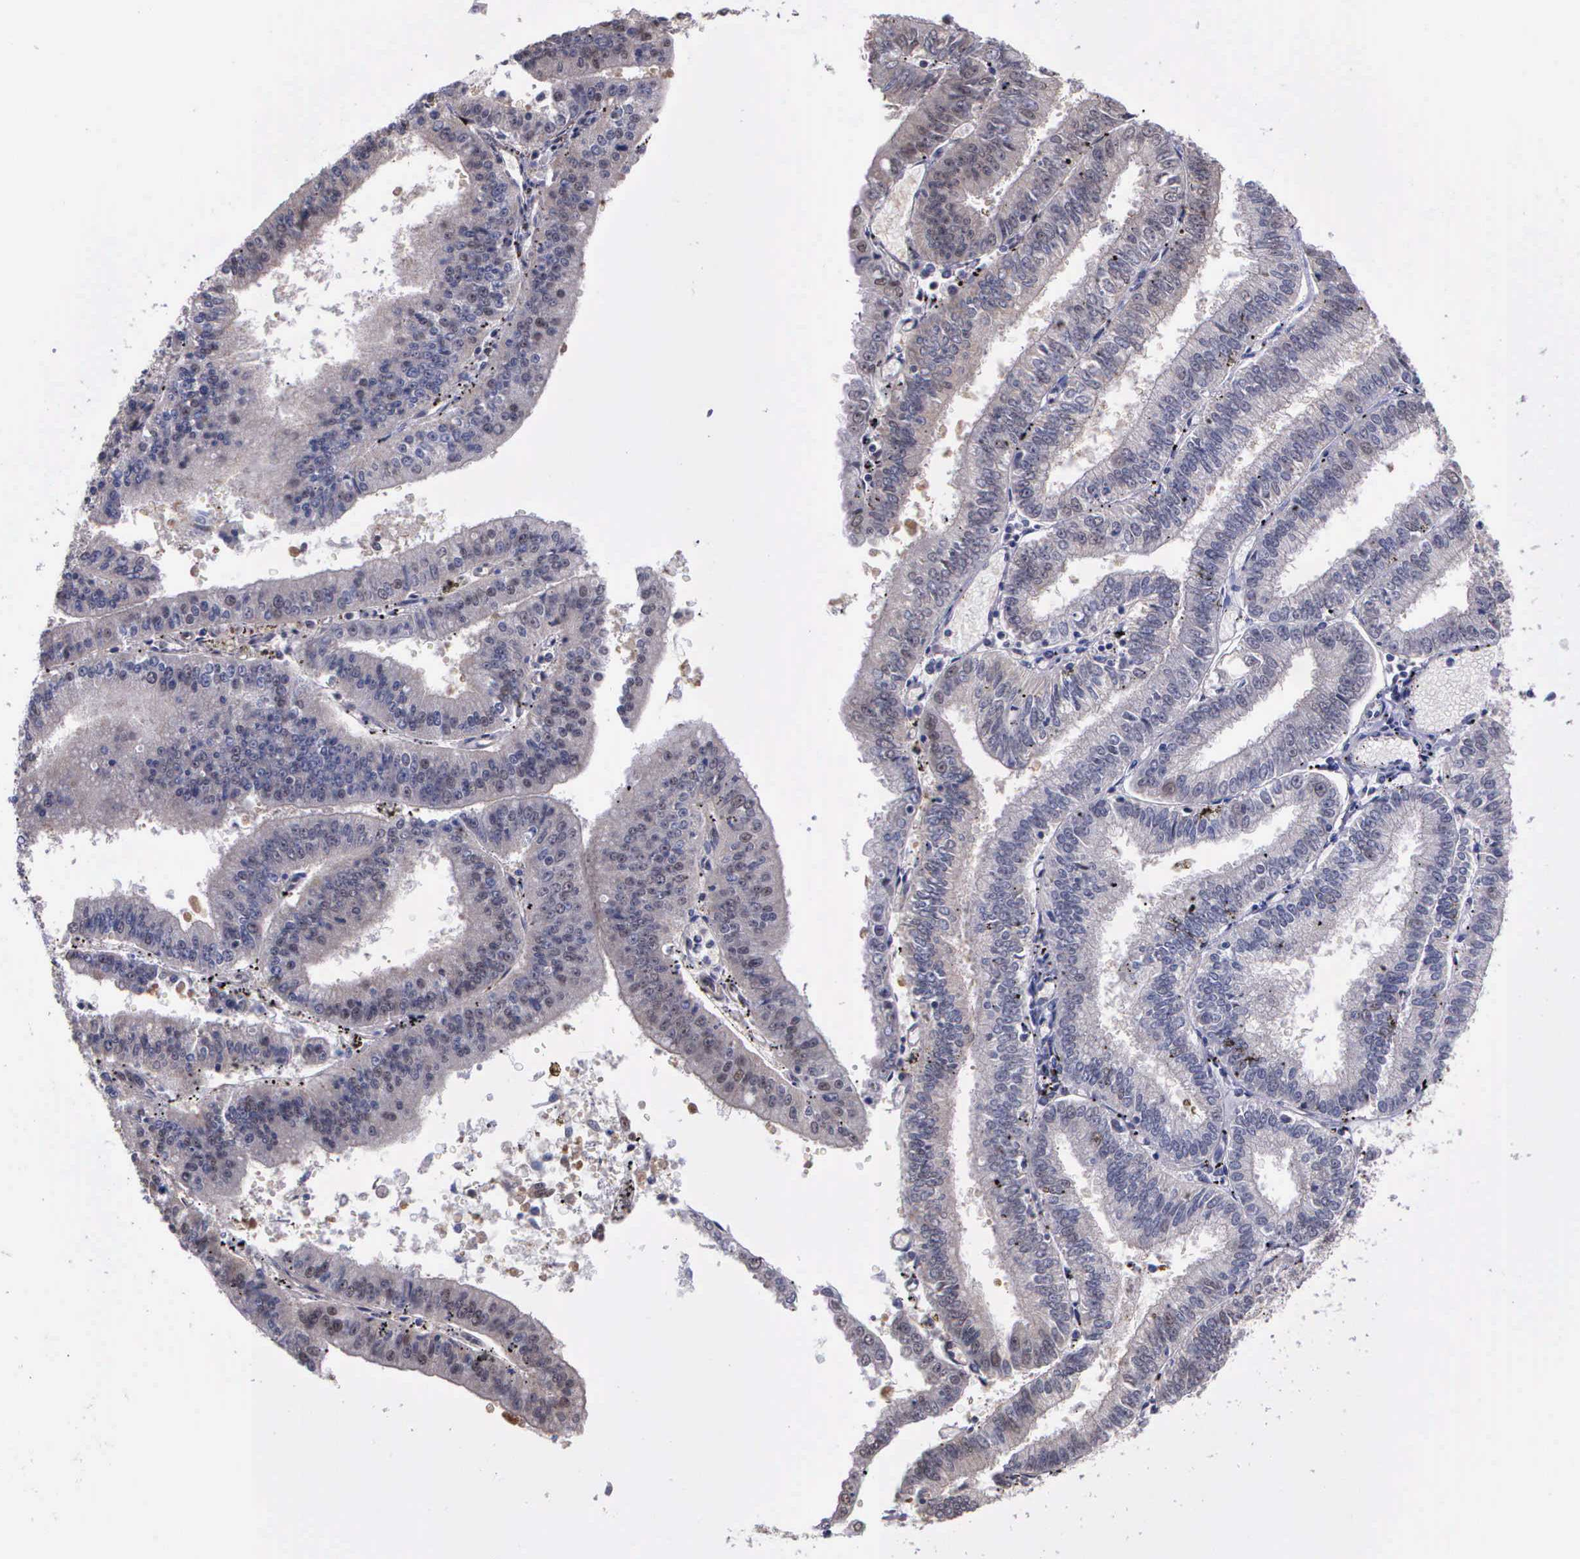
{"staining": {"intensity": "weak", "quantity": ">75%", "location": "cytoplasmic/membranous"}, "tissue": "endometrial cancer", "cell_type": "Tumor cells", "image_type": "cancer", "snomed": [{"axis": "morphology", "description": "Adenocarcinoma, NOS"}, {"axis": "topography", "description": "Endometrium"}], "caption": "This photomicrograph shows IHC staining of human adenocarcinoma (endometrial), with low weak cytoplasmic/membranous positivity in about >75% of tumor cells.", "gene": "PSMC1", "patient": {"sex": "female", "age": 66}}